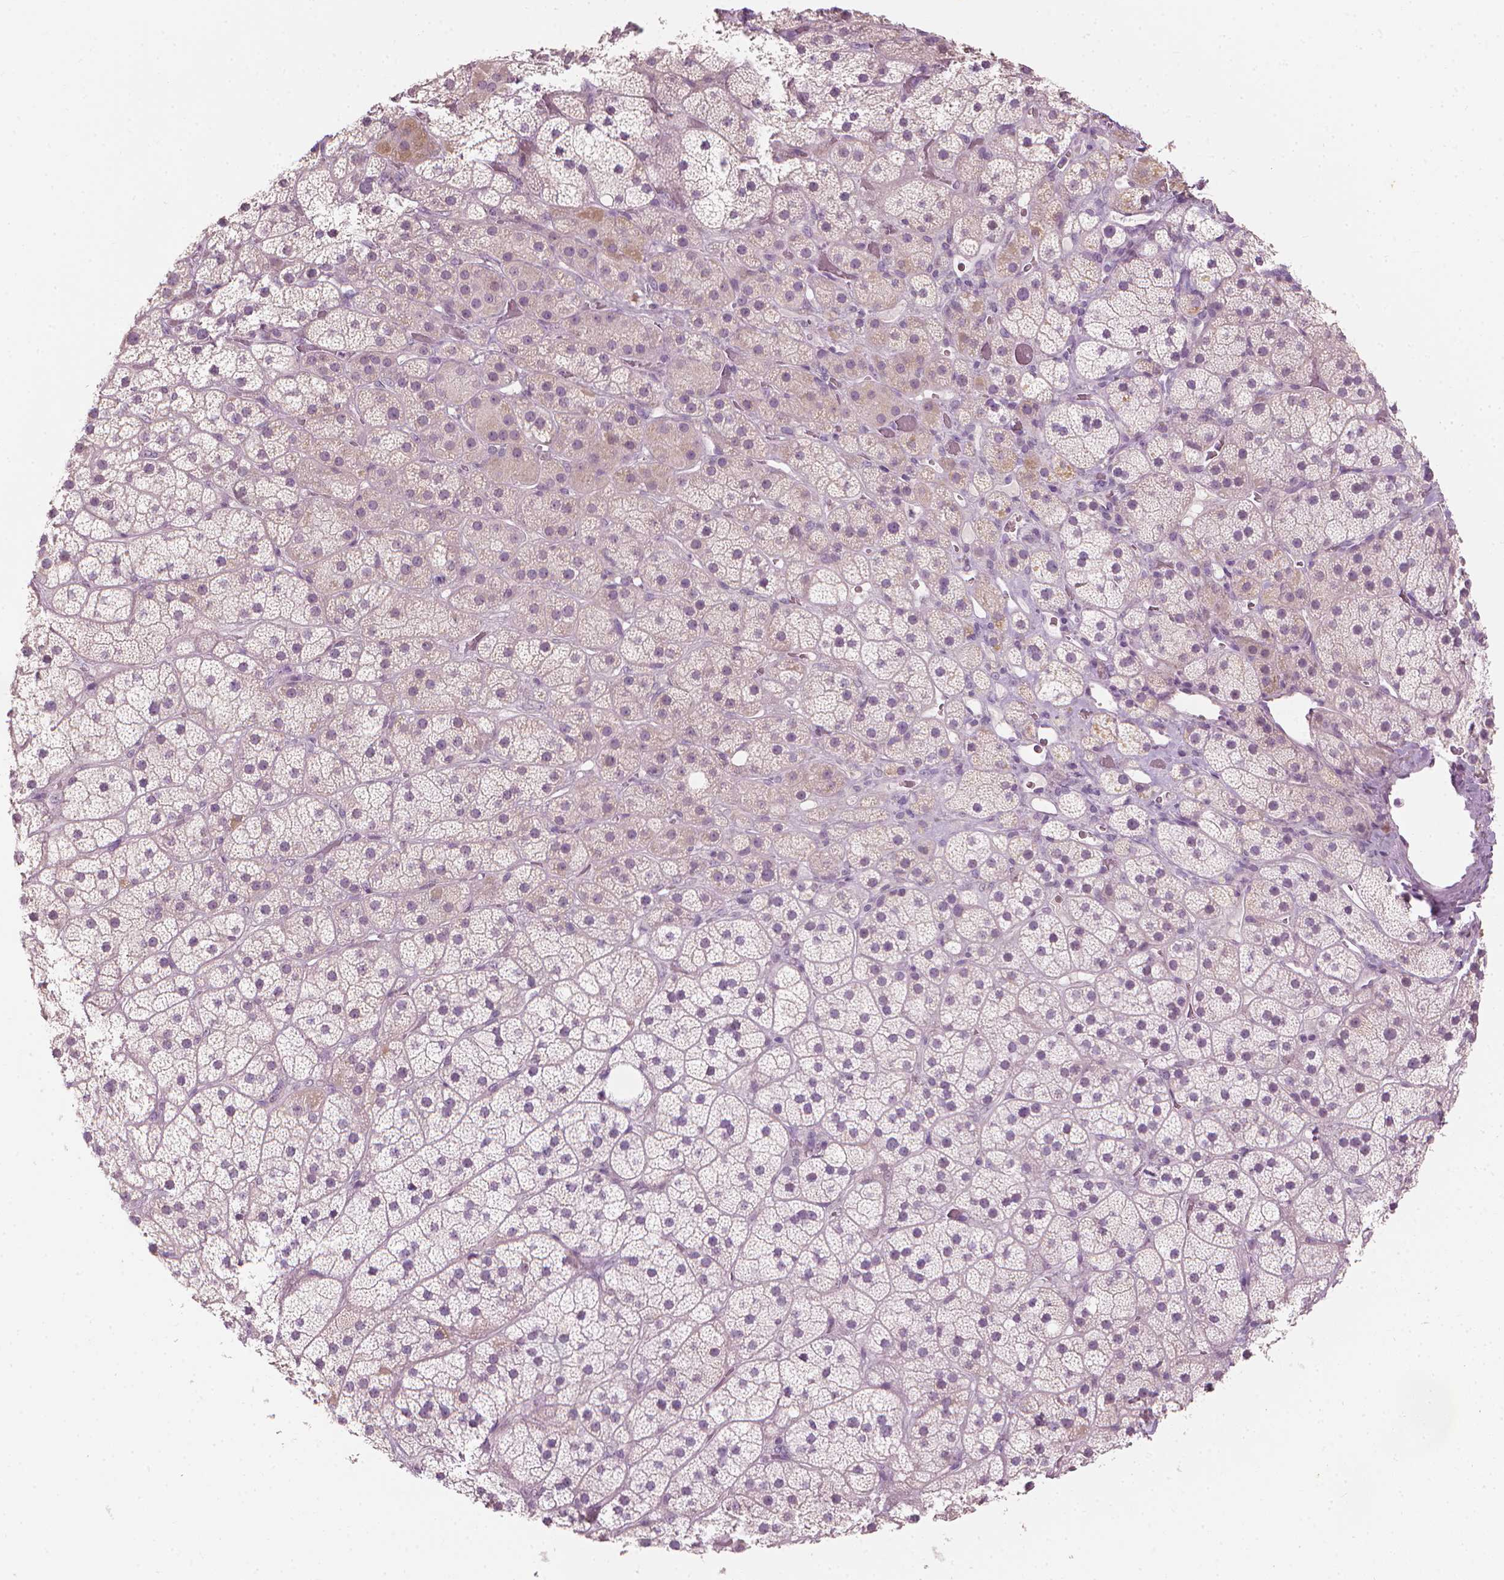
{"staining": {"intensity": "weak", "quantity": "<25%", "location": "cytoplasmic/membranous"}, "tissue": "adrenal gland", "cell_type": "Glandular cells", "image_type": "normal", "snomed": [{"axis": "morphology", "description": "Normal tissue, NOS"}, {"axis": "topography", "description": "Adrenal gland"}], "caption": "High magnification brightfield microscopy of normal adrenal gland stained with DAB (3,3'-diaminobenzidine) (brown) and counterstained with hematoxylin (blue): glandular cells show no significant staining.", "gene": "CFAP126", "patient": {"sex": "male", "age": 57}}